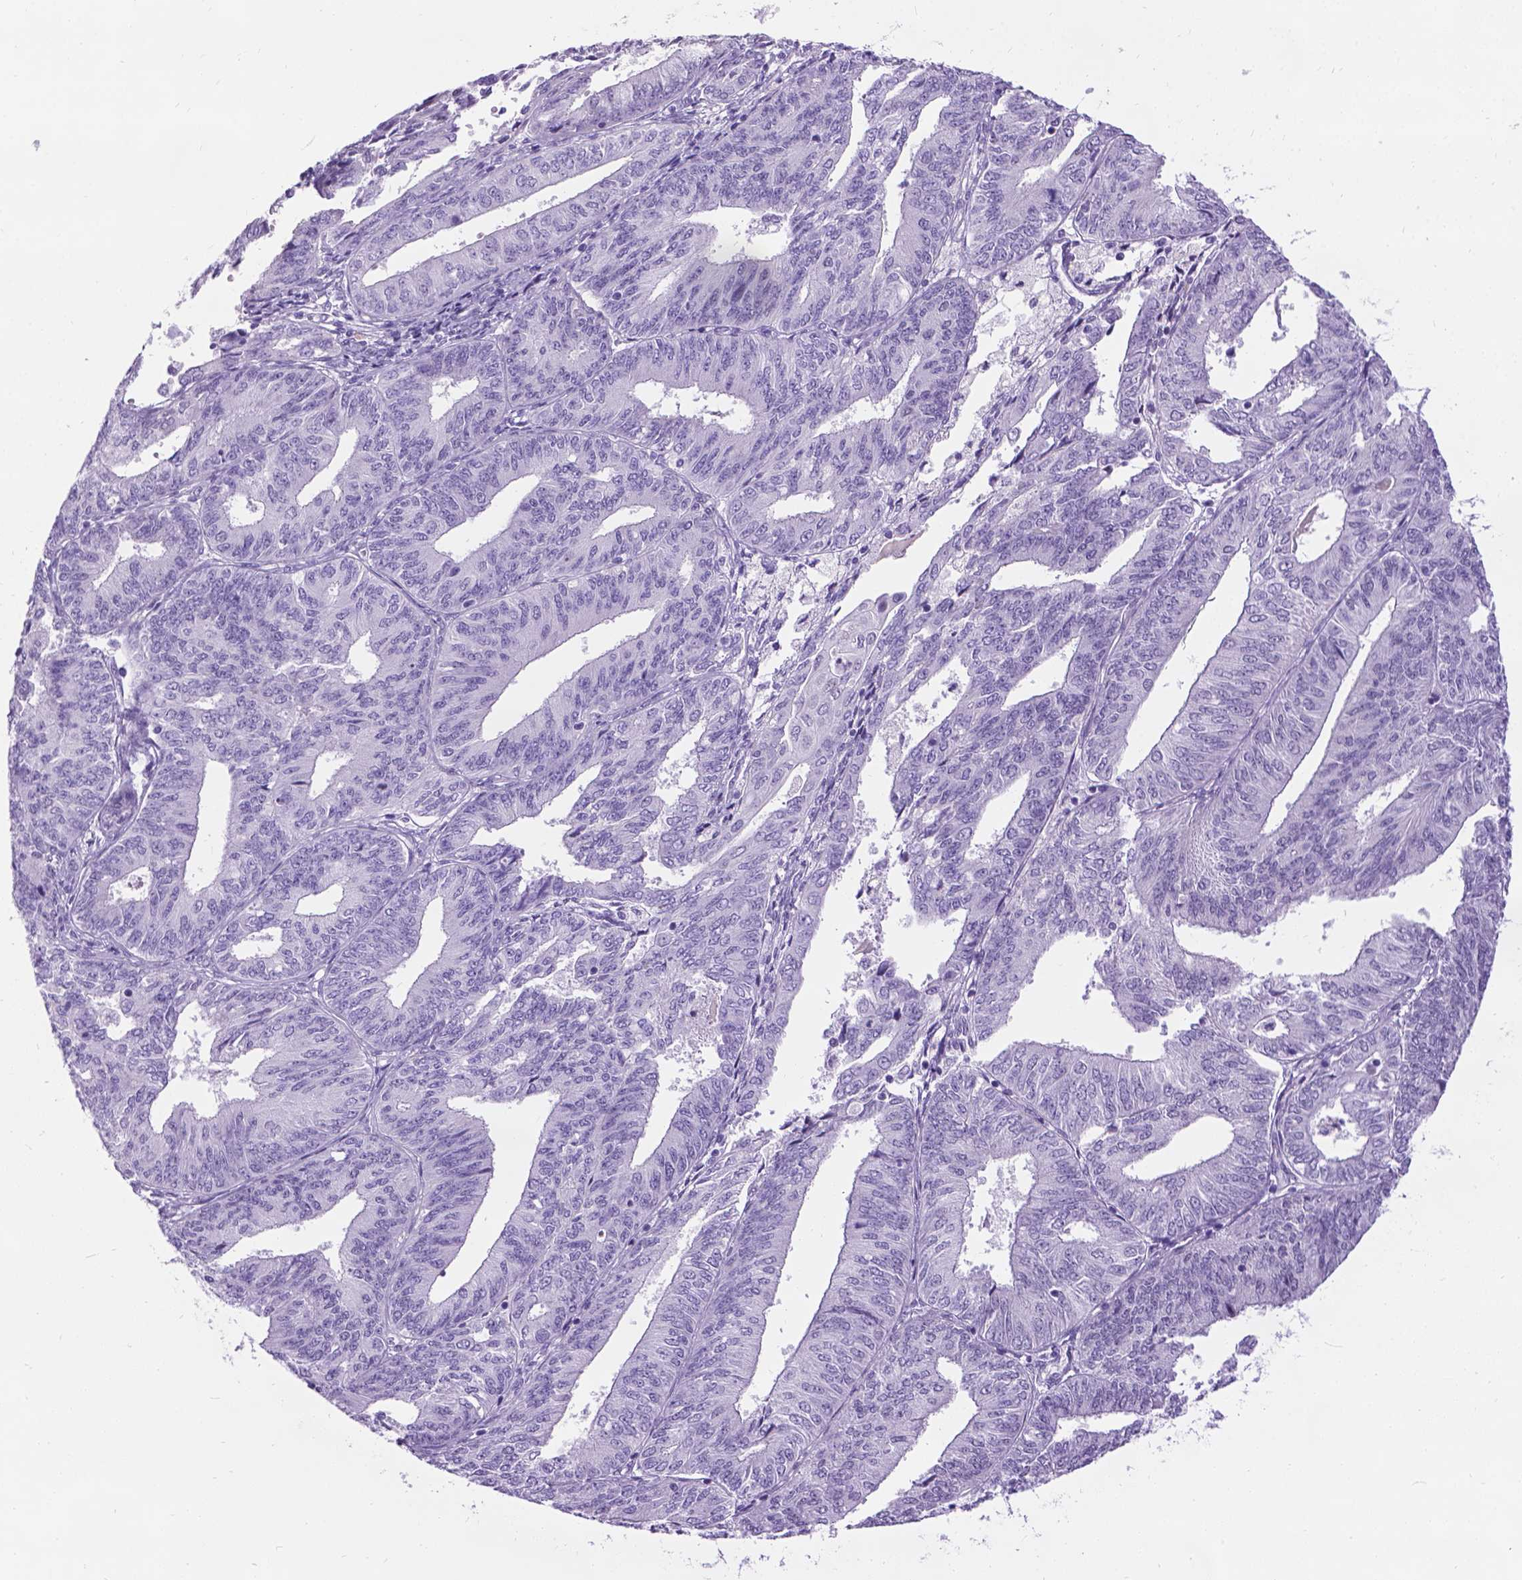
{"staining": {"intensity": "negative", "quantity": "none", "location": "none"}, "tissue": "endometrial cancer", "cell_type": "Tumor cells", "image_type": "cancer", "snomed": [{"axis": "morphology", "description": "Adenocarcinoma, NOS"}, {"axis": "topography", "description": "Endometrium"}], "caption": "This is a histopathology image of immunohistochemistry staining of endometrial cancer (adenocarcinoma), which shows no staining in tumor cells.", "gene": "PROB1", "patient": {"sex": "female", "age": 58}}